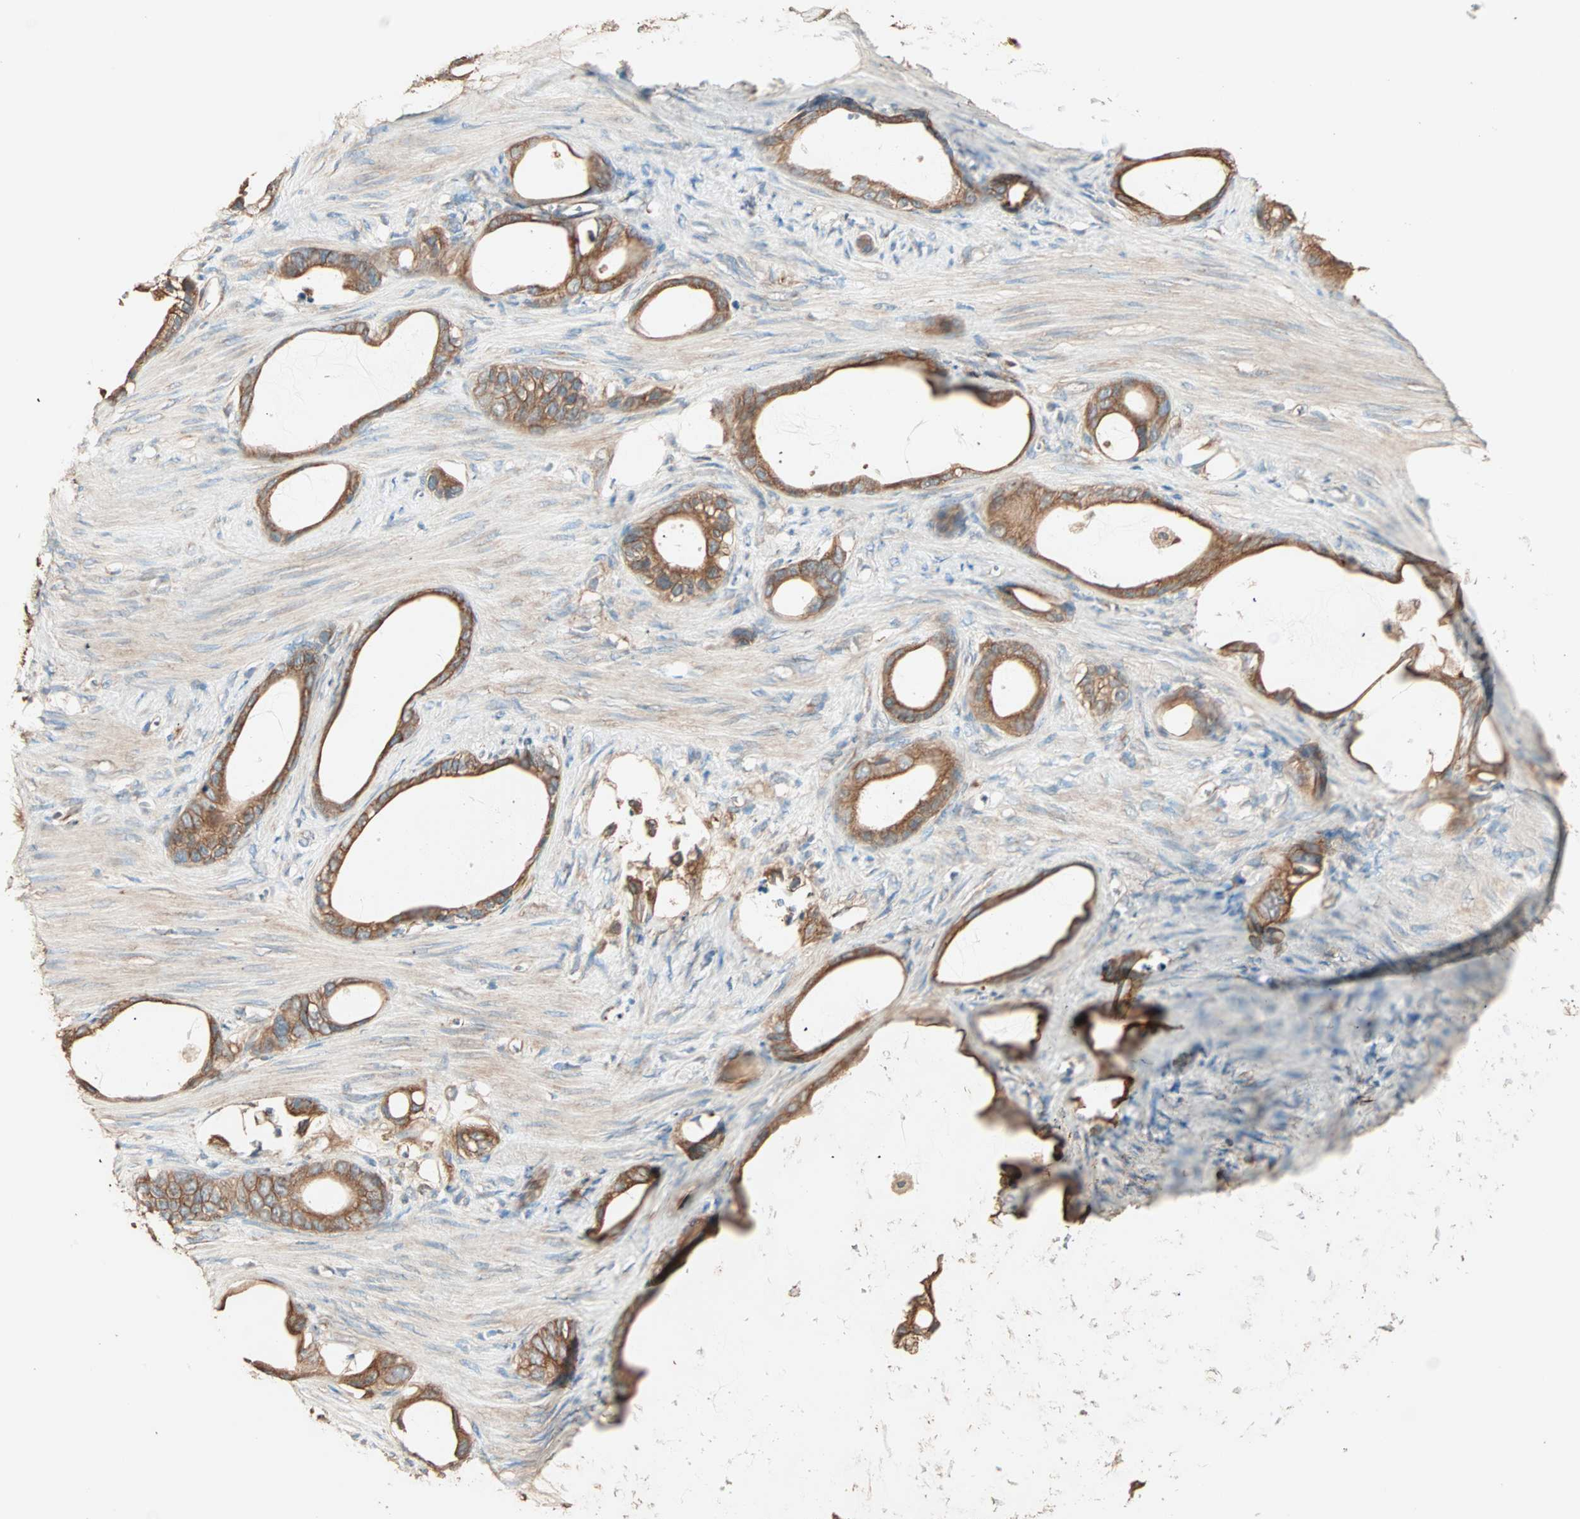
{"staining": {"intensity": "strong", "quantity": ">75%", "location": "cytoplasmic/membranous"}, "tissue": "stomach cancer", "cell_type": "Tumor cells", "image_type": "cancer", "snomed": [{"axis": "morphology", "description": "Adenocarcinoma, NOS"}, {"axis": "topography", "description": "Stomach"}], "caption": "Stomach cancer stained with a protein marker demonstrates strong staining in tumor cells.", "gene": "EIF4G2", "patient": {"sex": "female", "age": 75}}